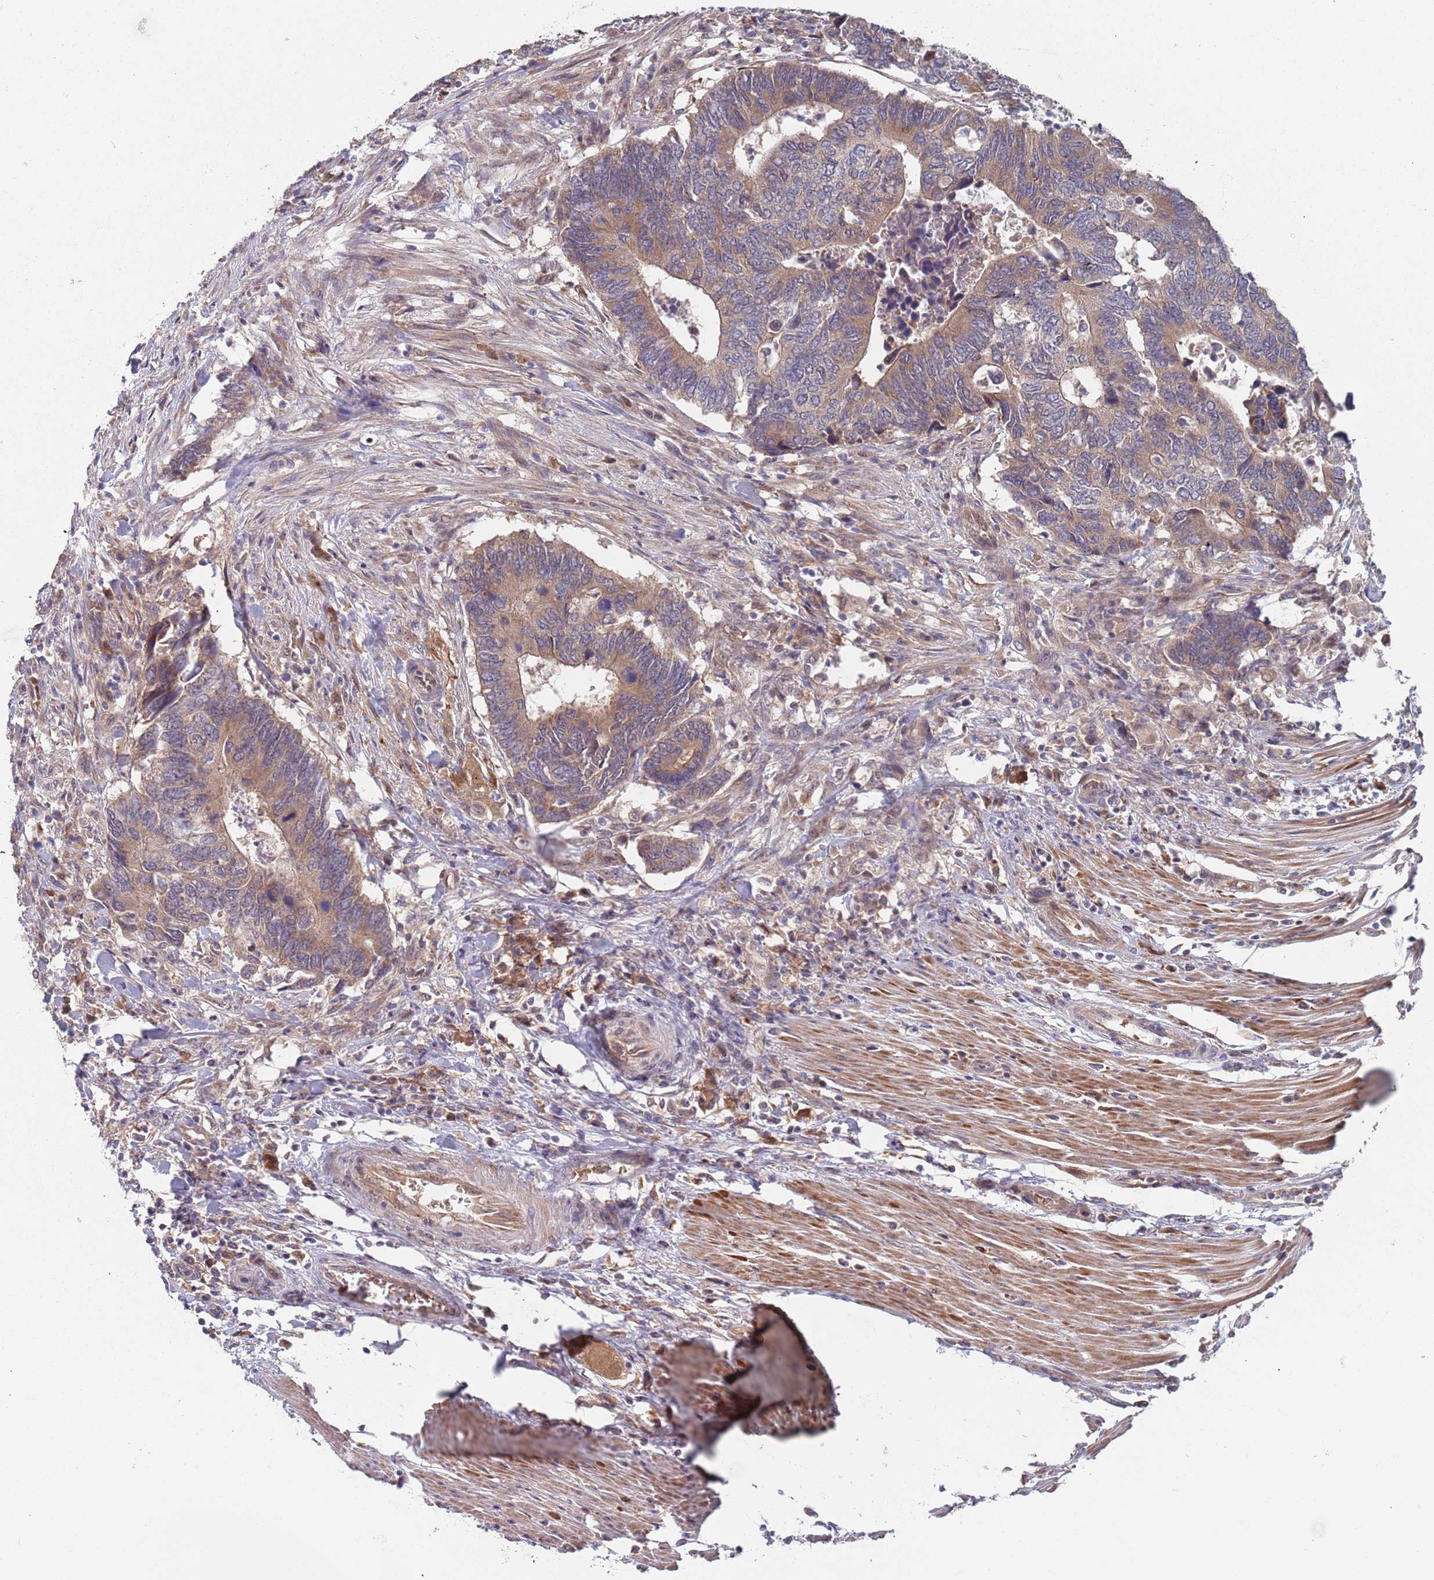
{"staining": {"intensity": "moderate", "quantity": ">75%", "location": "cytoplasmic/membranous"}, "tissue": "colorectal cancer", "cell_type": "Tumor cells", "image_type": "cancer", "snomed": [{"axis": "morphology", "description": "Adenocarcinoma, NOS"}, {"axis": "topography", "description": "Colon"}], "caption": "The immunohistochemical stain highlights moderate cytoplasmic/membranous staining in tumor cells of colorectal cancer tissue. (Brightfield microscopy of DAB IHC at high magnification).", "gene": "ZNF140", "patient": {"sex": "male", "age": 87}}